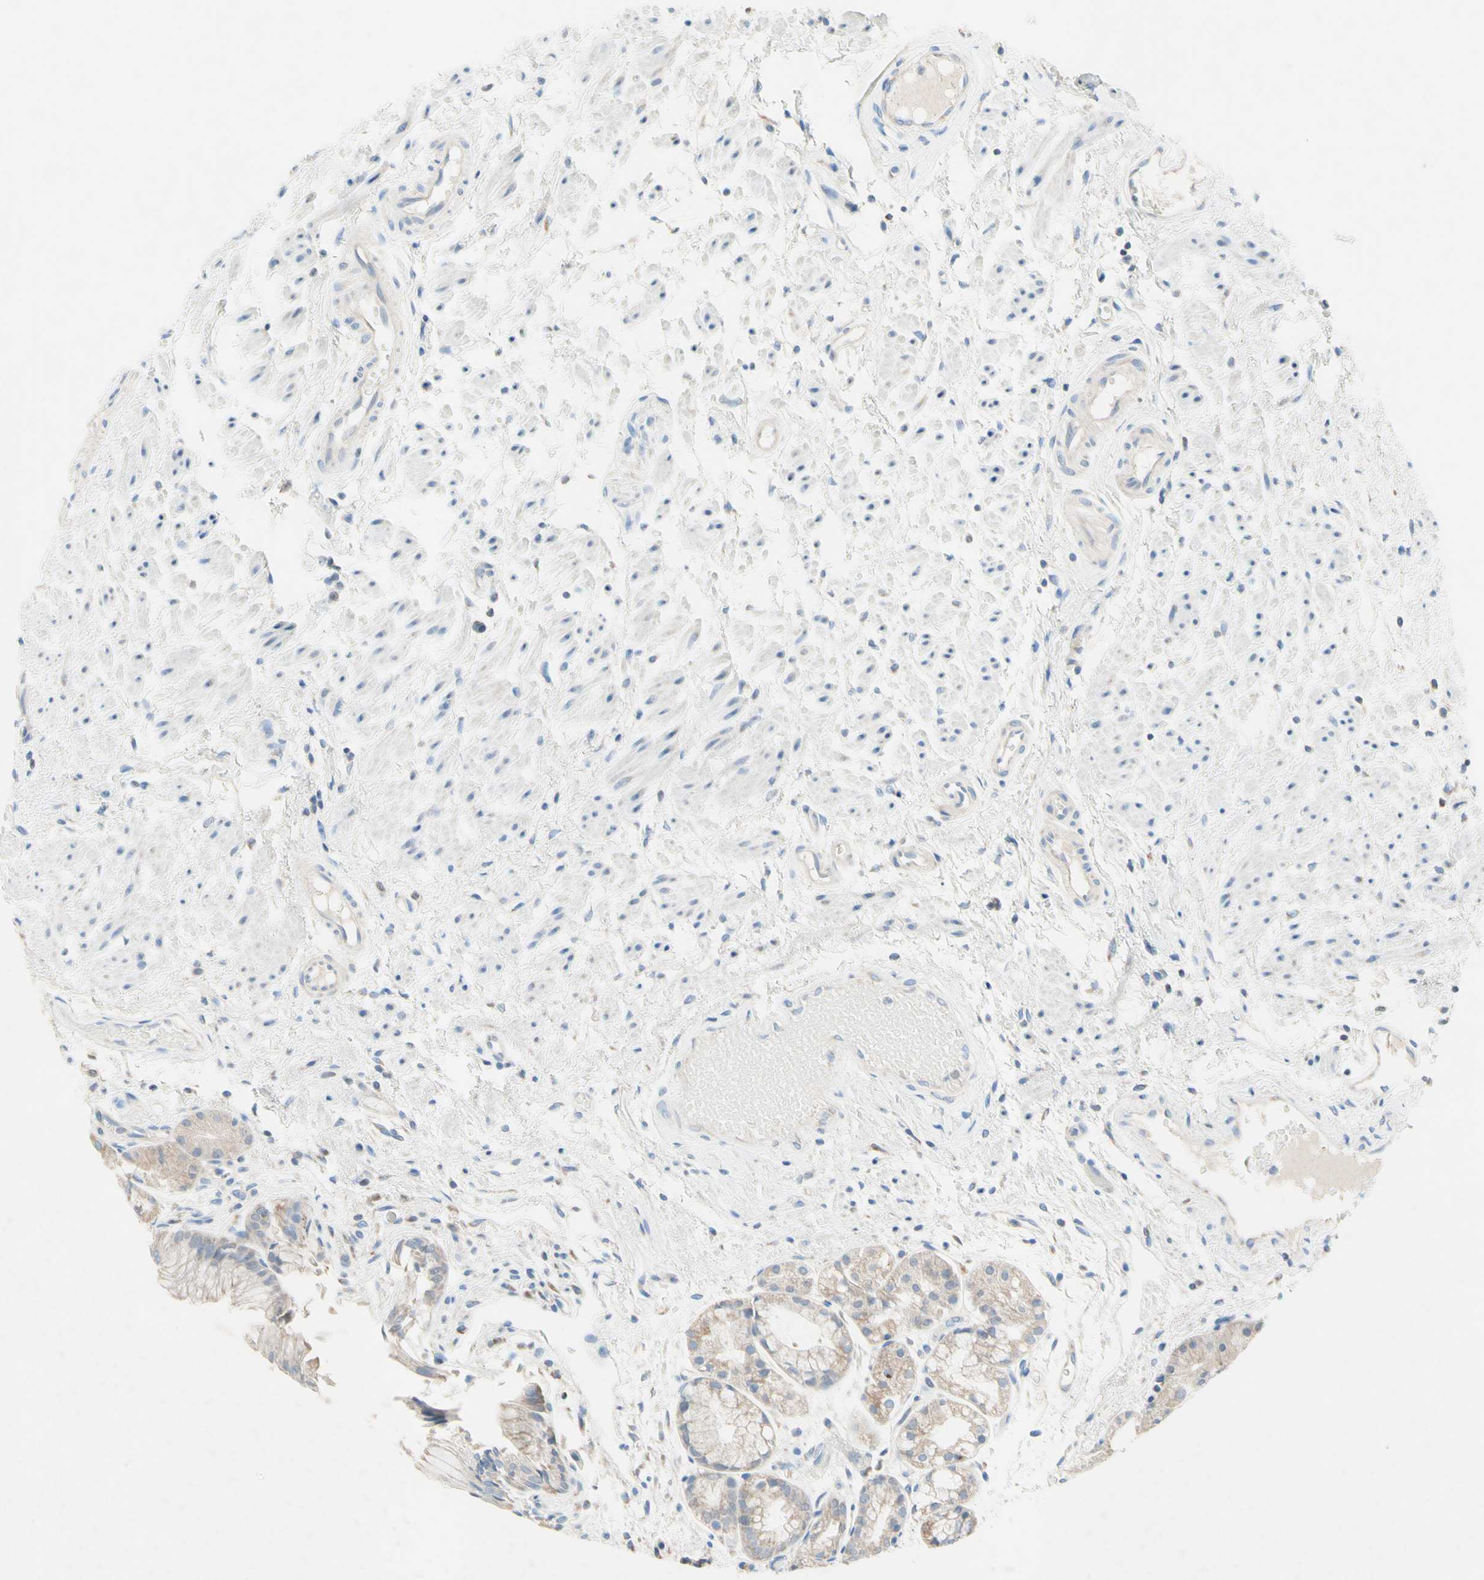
{"staining": {"intensity": "weak", "quantity": "25%-75%", "location": "cytoplasmic/membranous"}, "tissue": "stomach", "cell_type": "Glandular cells", "image_type": "normal", "snomed": [{"axis": "morphology", "description": "Normal tissue, NOS"}, {"axis": "topography", "description": "Stomach, upper"}], "caption": "Immunohistochemistry (DAB (3,3'-diaminobenzidine)) staining of benign human stomach shows weak cytoplasmic/membranous protein expression in approximately 25%-75% of glandular cells. (Stains: DAB (3,3'-diaminobenzidine) in brown, nuclei in blue, Microscopy: brightfield microscopy at high magnification).", "gene": "MFF", "patient": {"sex": "male", "age": 72}}